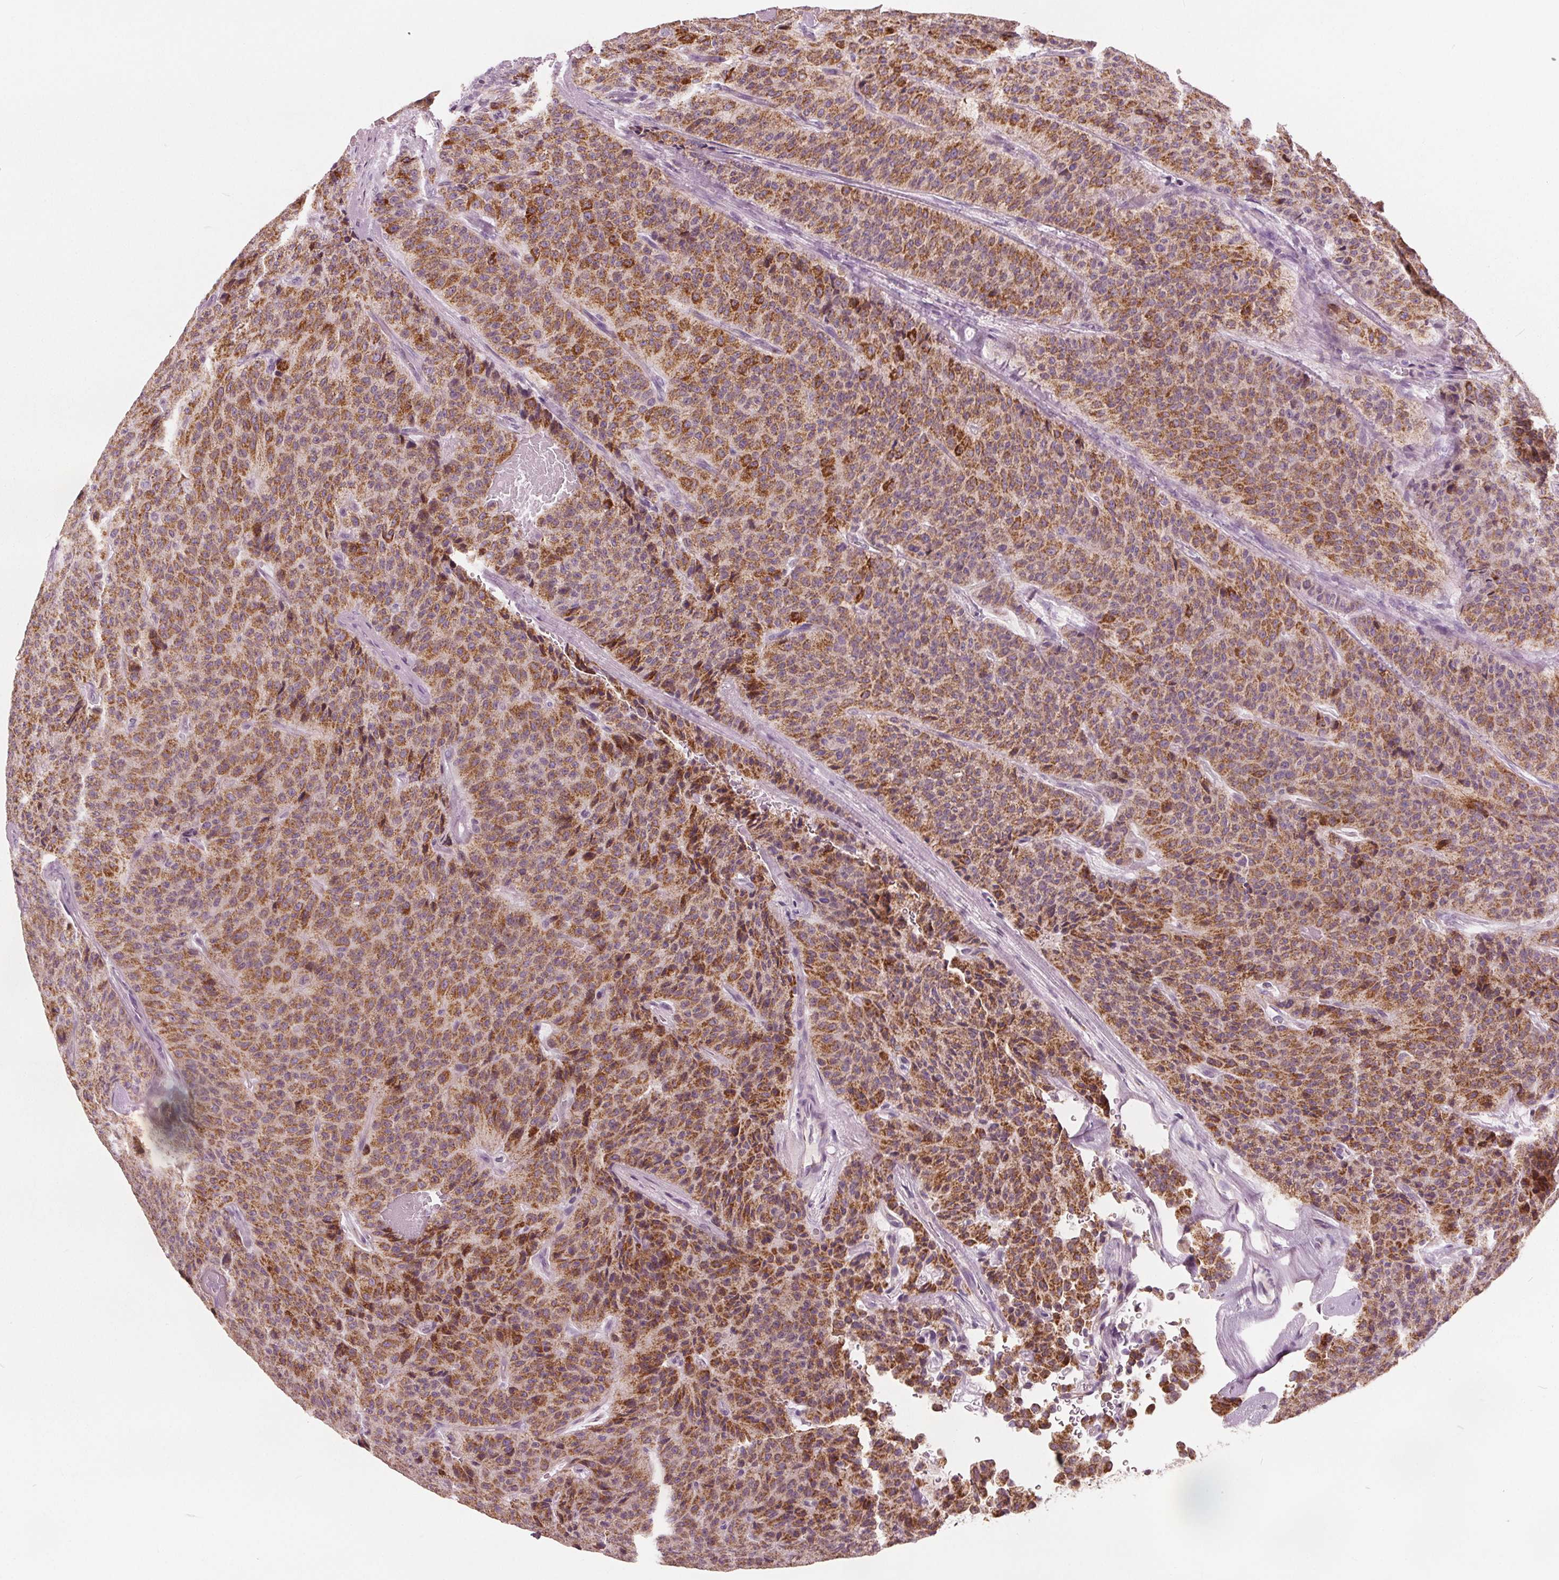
{"staining": {"intensity": "moderate", "quantity": ">75%", "location": "cytoplasmic/membranous"}, "tissue": "carcinoid", "cell_type": "Tumor cells", "image_type": "cancer", "snomed": [{"axis": "morphology", "description": "Carcinoid, malignant, NOS"}, {"axis": "topography", "description": "Lung"}], "caption": "The micrograph demonstrates a brown stain indicating the presence of a protein in the cytoplasmic/membranous of tumor cells in malignant carcinoid.", "gene": "ECI2", "patient": {"sex": "male", "age": 71}}